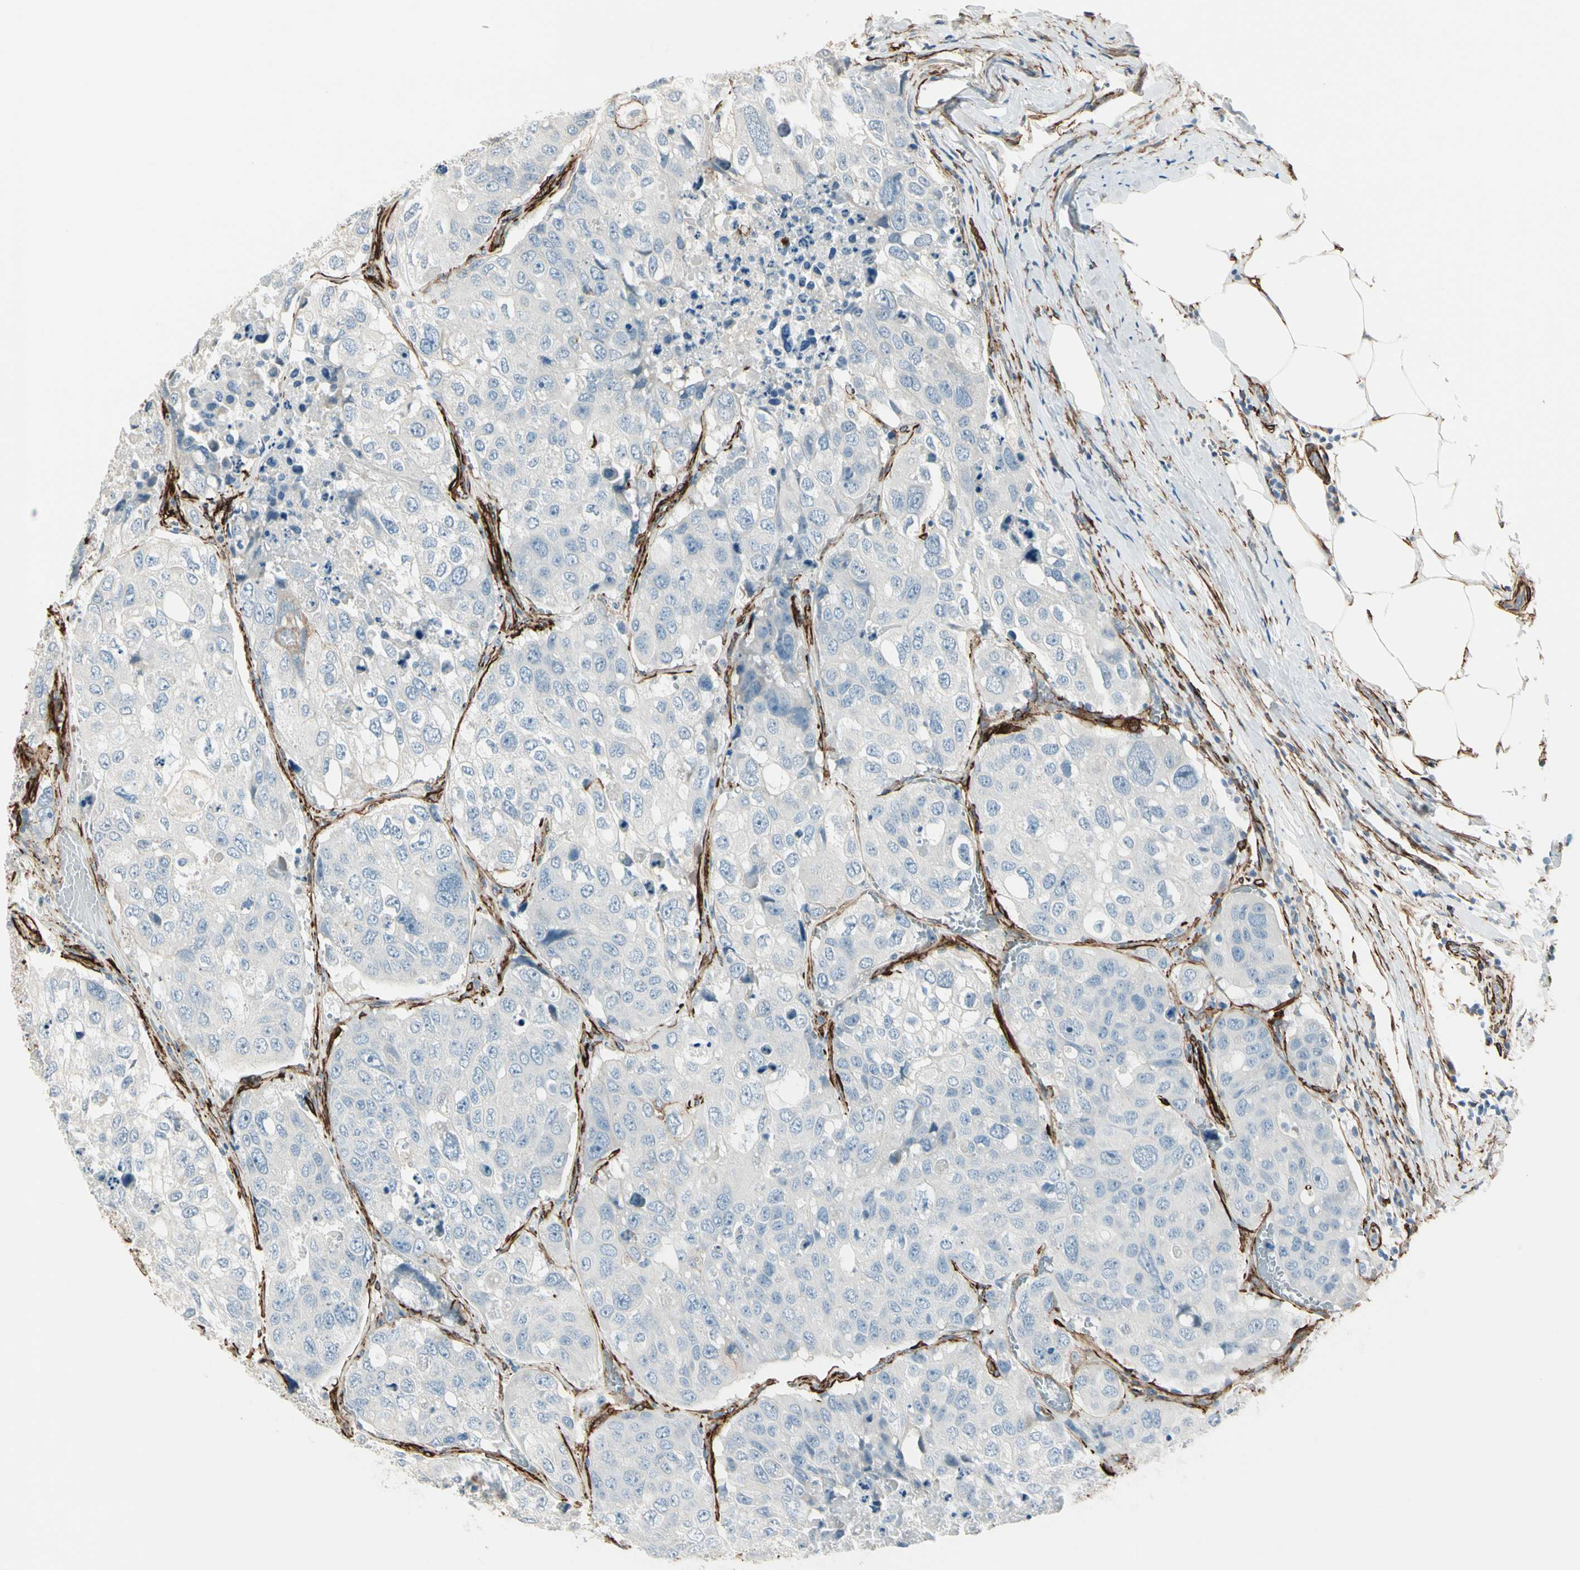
{"staining": {"intensity": "negative", "quantity": "none", "location": "none"}, "tissue": "urothelial cancer", "cell_type": "Tumor cells", "image_type": "cancer", "snomed": [{"axis": "morphology", "description": "Urothelial carcinoma, High grade"}, {"axis": "topography", "description": "Lymph node"}, {"axis": "topography", "description": "Urinary bladder"}], "caption": "Micrograph shows no significant protein staining in tumor cells of urothelial cancer.", "gene": "CALD1", "patient": {"sex": "male", "age": 51}}